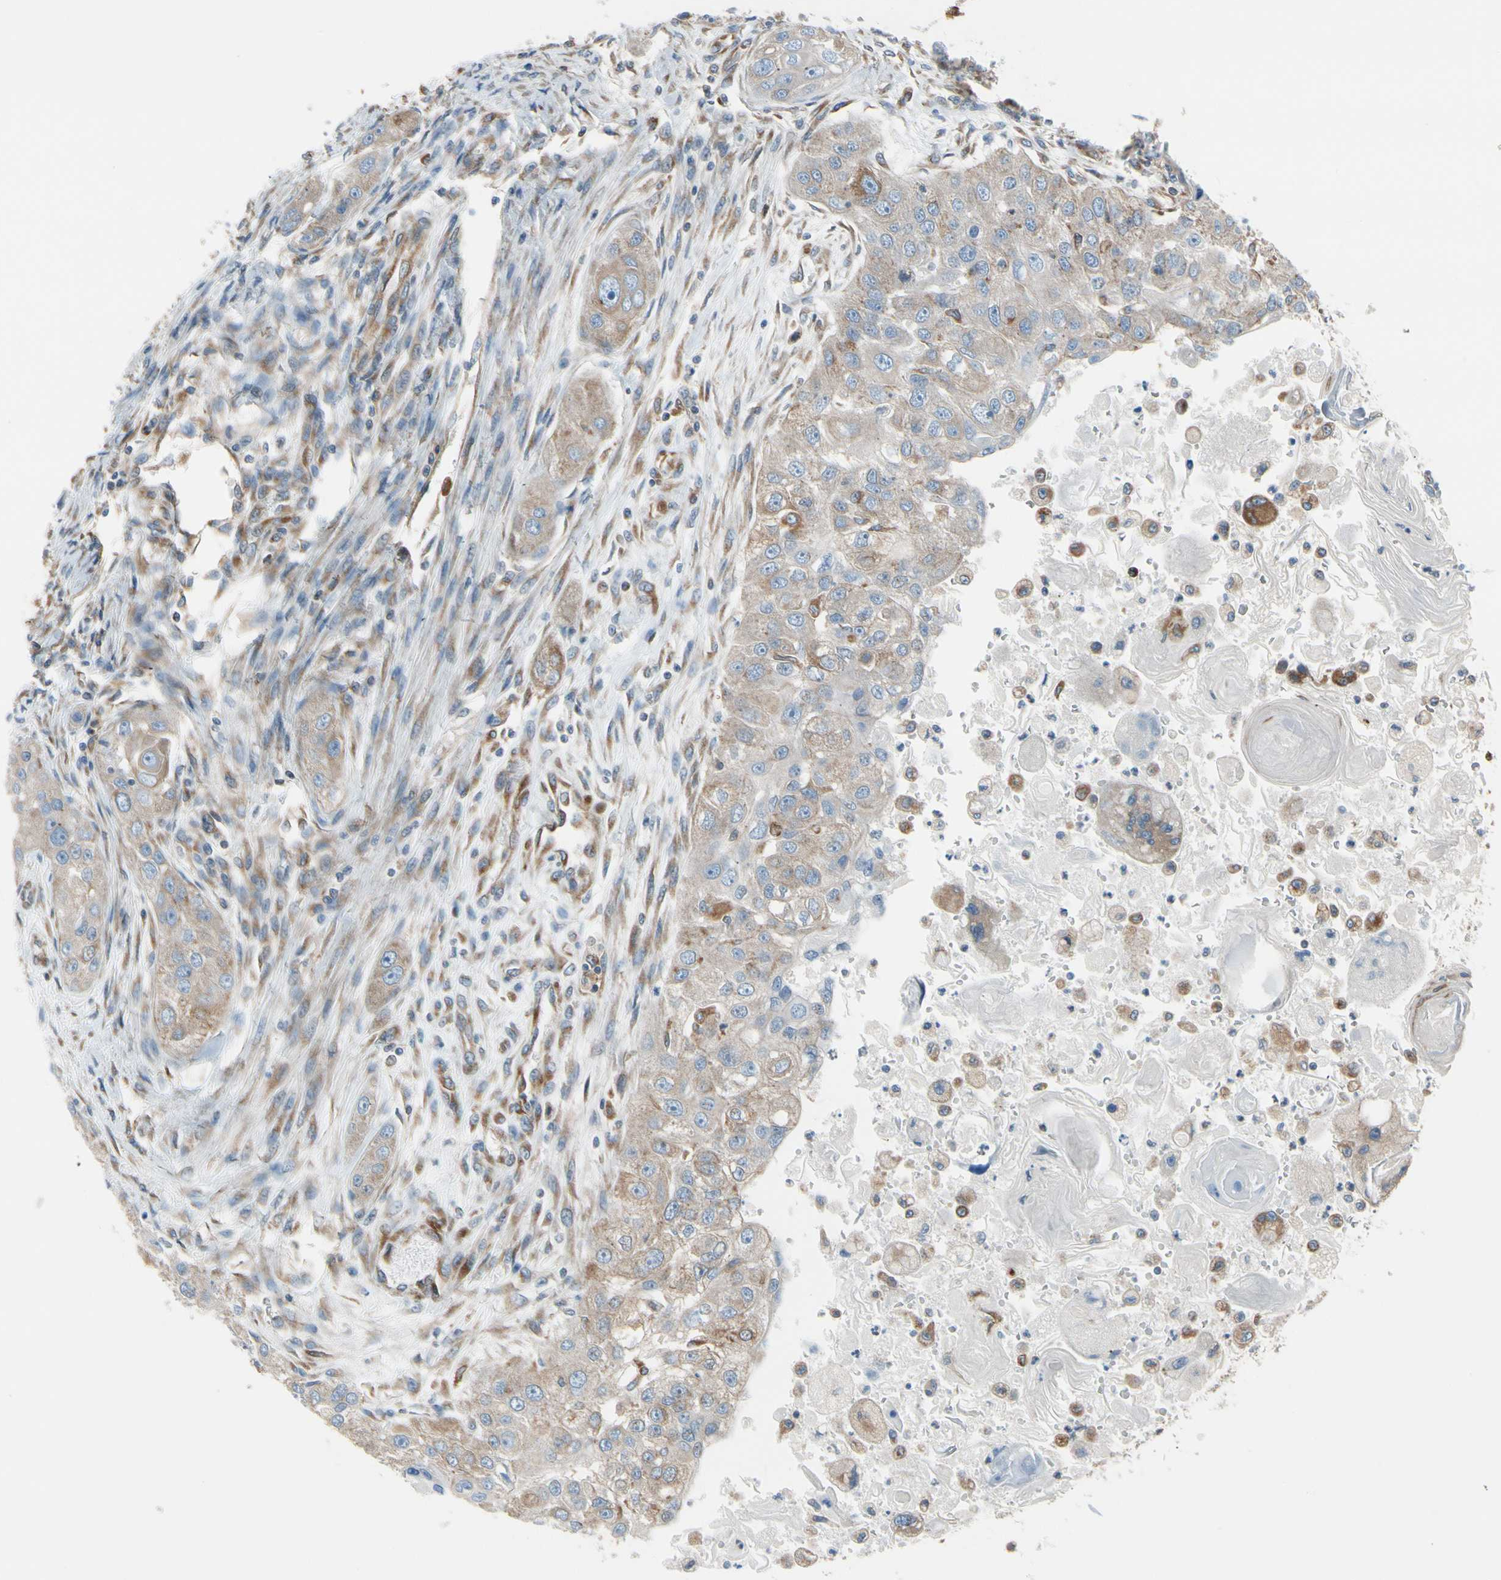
{"staining": {"intensity": "weak", "quantity": ">75%", "location": "cytoplasmic/membranous"}, "tissue": "head and neck cancer", "cell_type": "Tumor cells", "image_type": "cancer", "snomed": [{"axis": "morphology", "description": "Normal tissue, NOS"}, {"axis": "morphology", "description": "Squamous cell carcinoma, NOS"}, {"axis": "topography", "description": "Skeletal muscle"}, {"axis": "topography", "description": "Head-Neck"}], "caption": "Tumor cells reveal low levels of weak cytoplasmic/membranous expression in approximately >75% of cells in head and neck cancer. Immunohistochemistry stains the protein in brown and the nuclei are stained blue.", "gene": "CLCC1", "patient": {"sex": "male", "age": 51}}